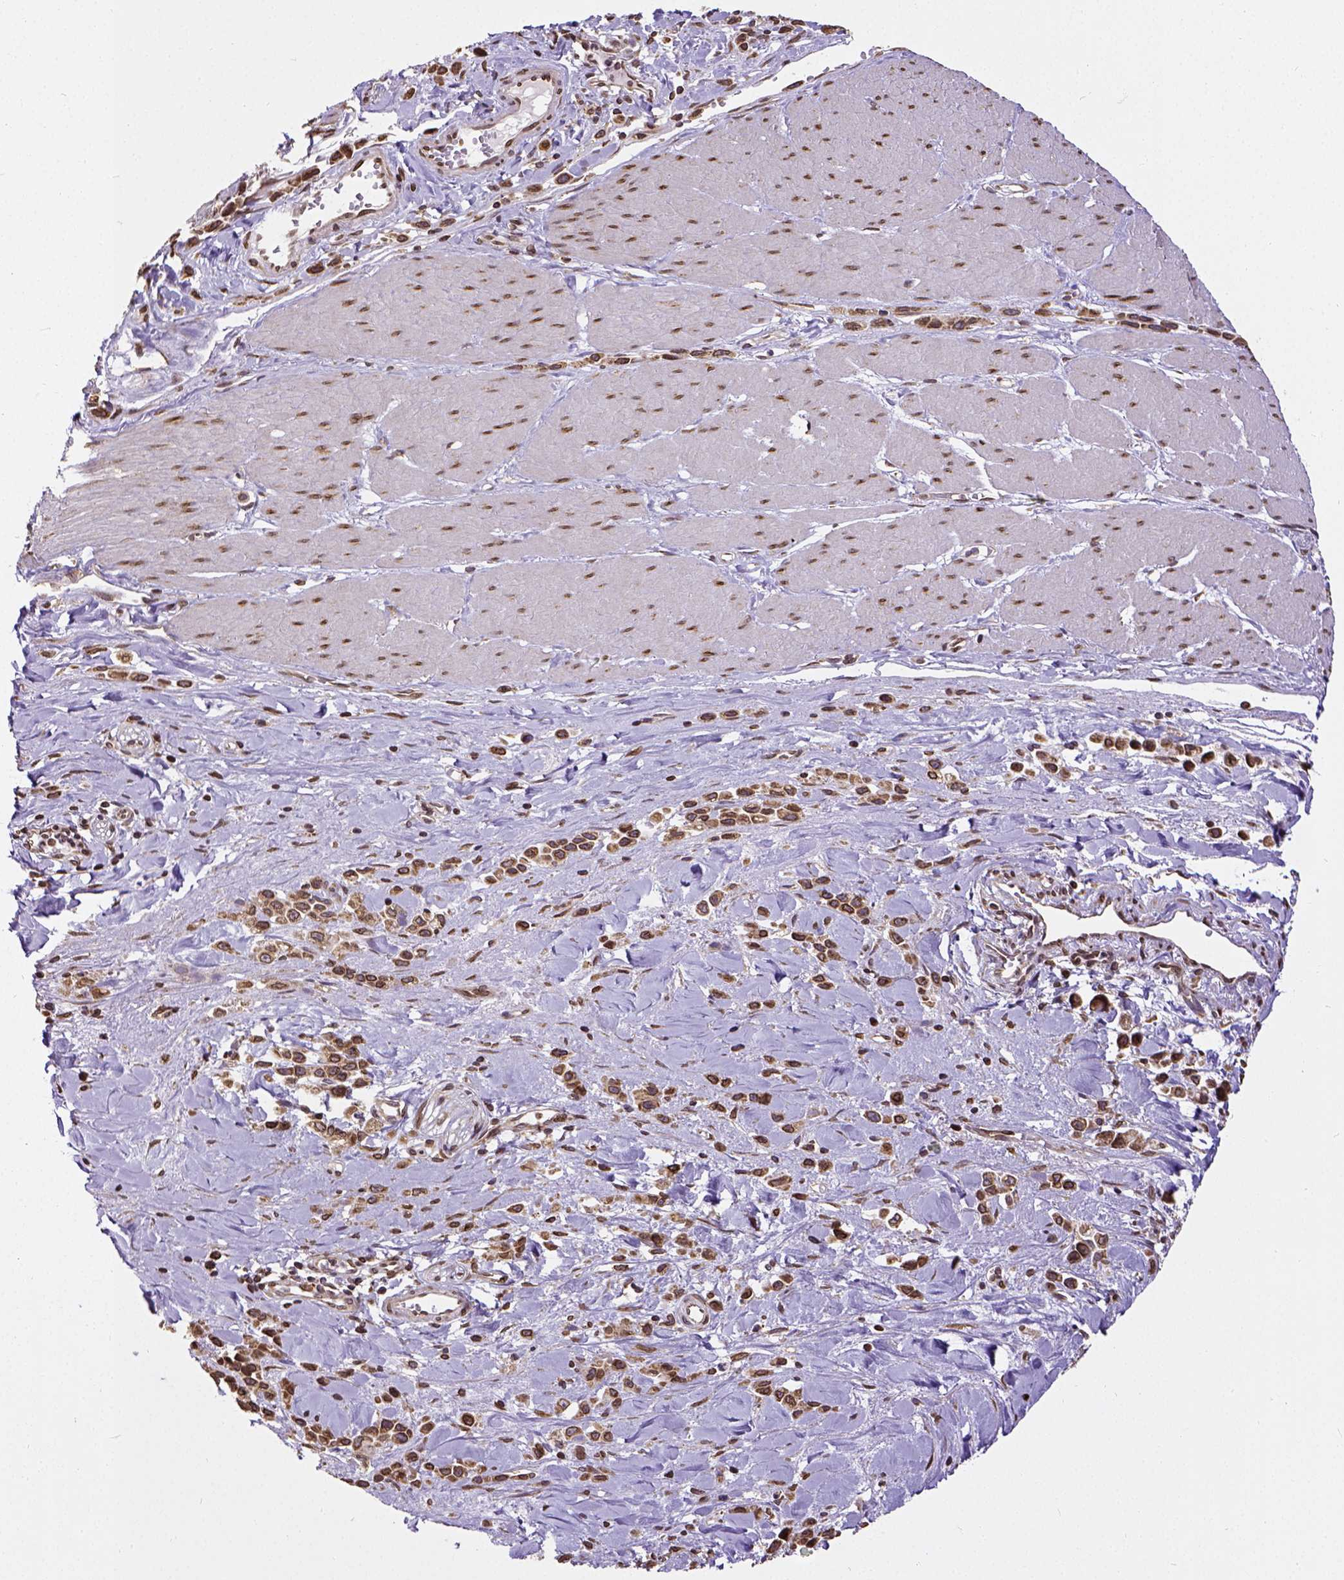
{"staining": {"intensity": "strong", "quantity": ">75%", "location": "cytoplasmic/membranous,nuclear"}, "tissue": "stomach cancer", "cell_type": "Tumor cells", "image_type": "cancer", "snomed": [{"axis": "morphology", "description": "Adenocarcinoma, NOS"}, {"axis": "topography", "description": "Stomach"}], "caption": "Strong cytoplasmic/membranous and nuclear protein positivity is seen in about >75% of tumor cells in adenocarcinoma (stomach).", "gene": "MTDH", "patient": {"sex": "male", "age": 47}}